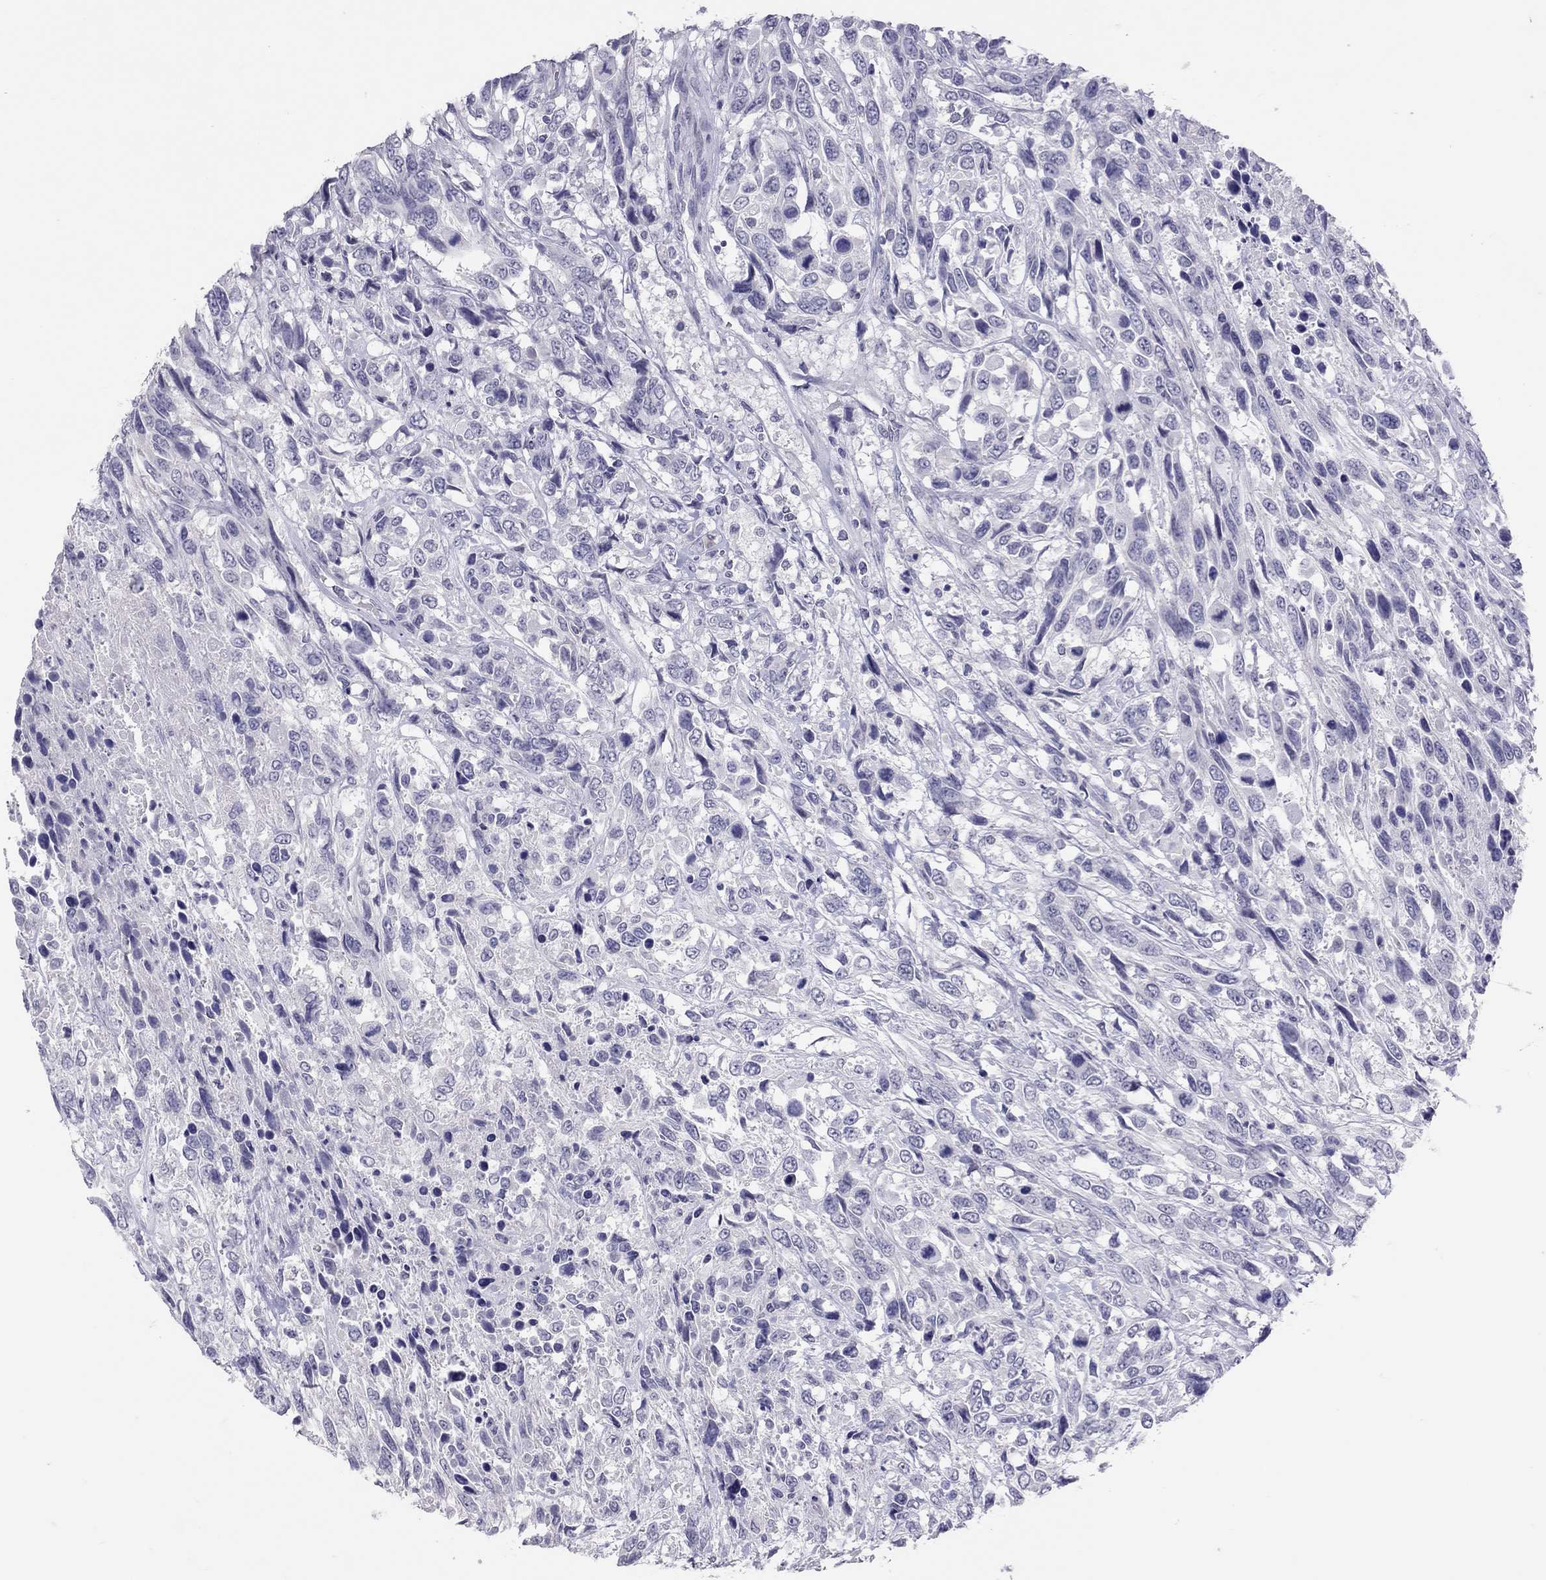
{"staining": {"intensity": "negative", "quantity": "none", "location": "none"}, "tissue": "urothelial cancer", "cell_type": "Tumor cells", "image_type": "cancer", "snomed": [{"axis": "morphology", "description": "Urothelial carcinoma, High grade"}, {"axis": "topography", "description": "Urinary bladder"}], "caption": "The image reveals no staining of tumor cells in high-grade urothelial carcinoma.", "gene": "MUC16", "patient": {"sex": "female", "age": 70}}